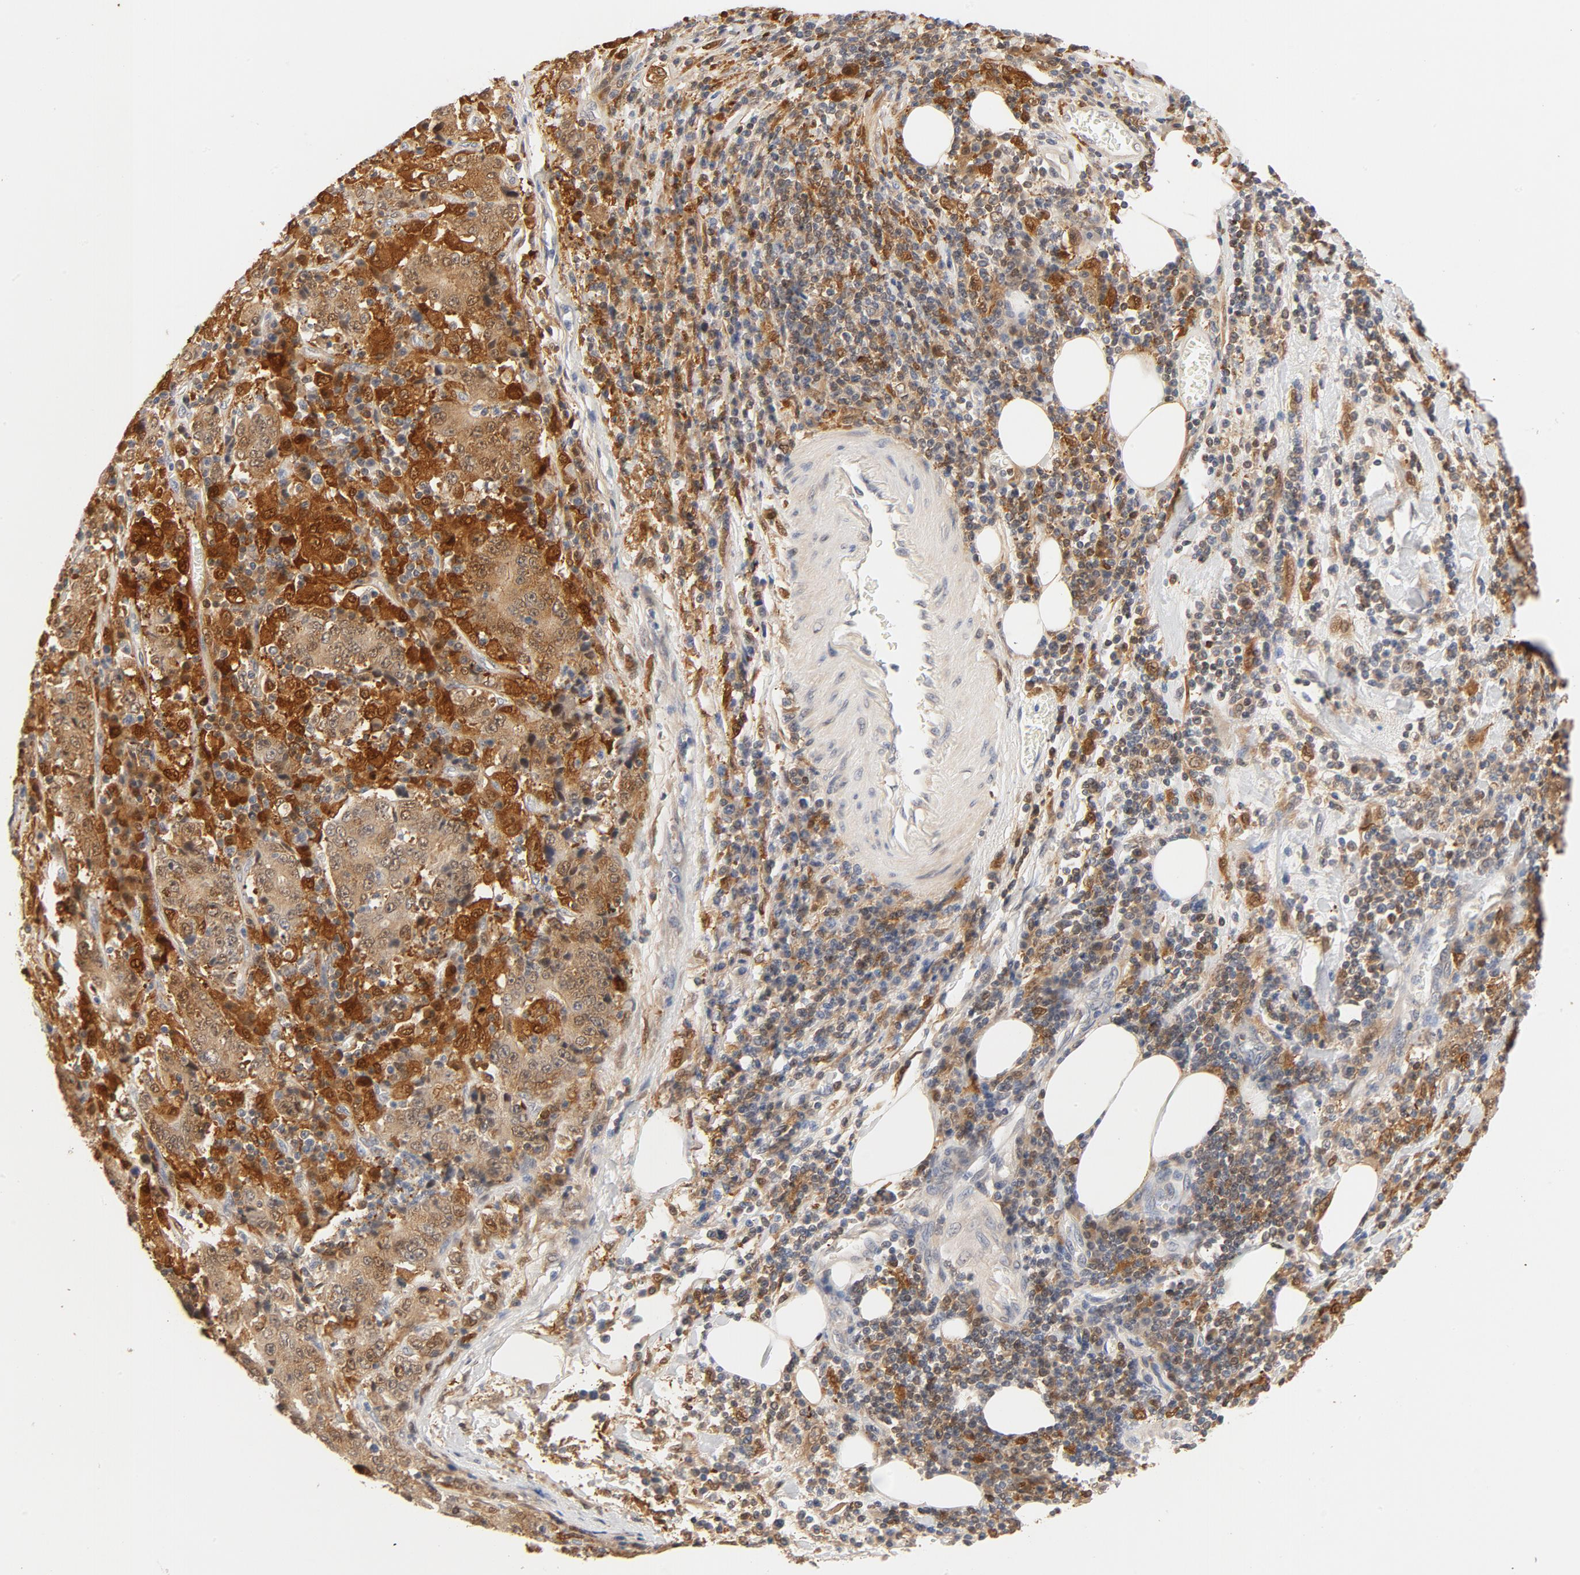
{"staining": {"intensity": "strong", "quantity": ">75%", "location": "cytoplasmic/membranous"}, "tissue": "stomach cancer", "cell_type": "Tumor cells", "image_type": "cancer", "snomed": [{"axis": "morphology", "description": "Normal tissue, NOS"}, {"axis": "morphology", "description": "Adenocarcinoma, NOS"}, {"axis": "topography", "description": "Stomach, upper"}, {"axis": "topography", "description": "Stomach"}], "caption": "This image reveals immunohistochemistry (IHC) staining of human stomach cancer (adenocarcinoma), with high strong cytoplasmic/membranous expression in approximately >75% of tumor cells.", "gene": "STAT1", "patient": {"sex": "male", "age": 59}}